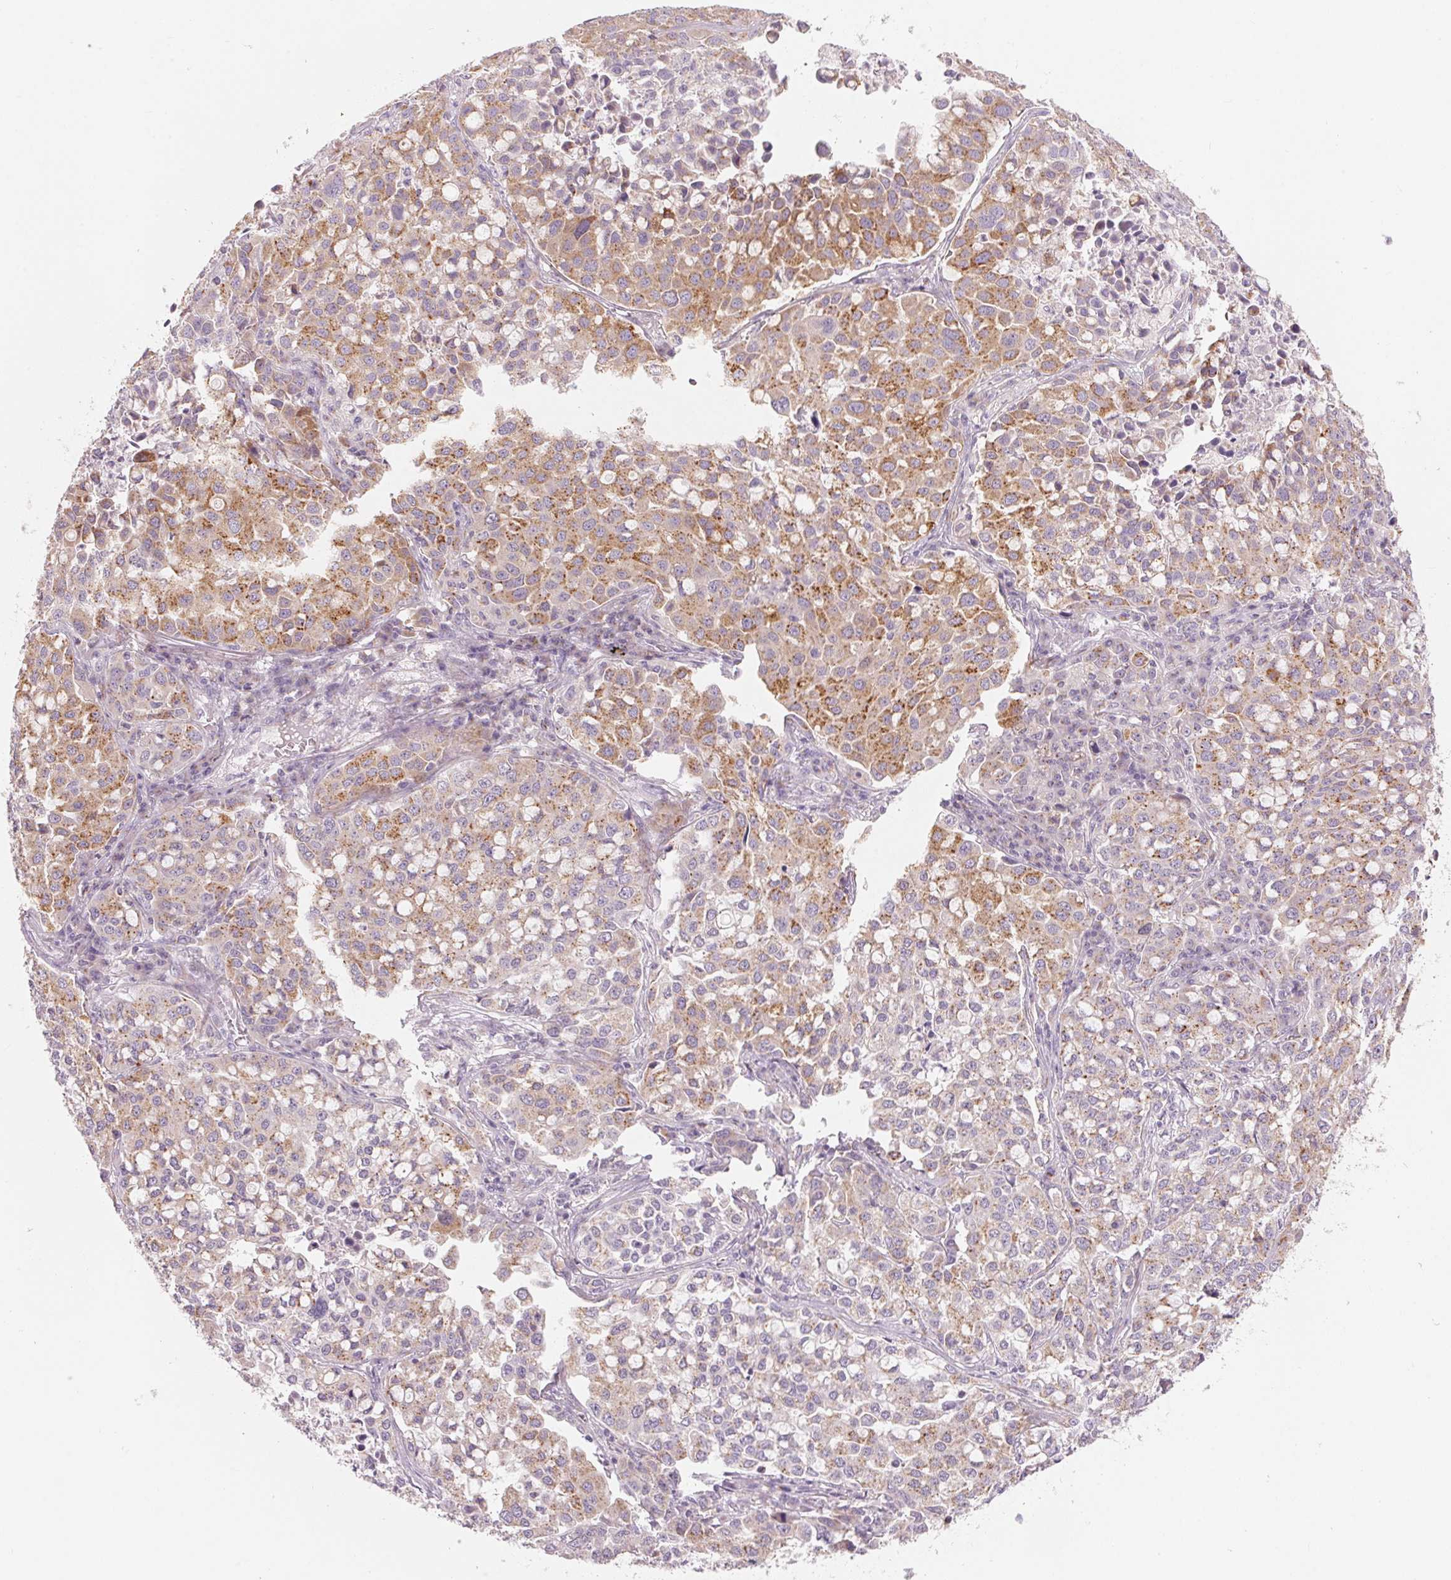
{"staining": {"intensity": "moderate", "quantity": "25%-75%", "location": "cytoplasmic/membranous"}, "tissue": "lung cancer", "cell_type": "Tumor cells", "image_type": "cancer", "snomed": [{"axis": "morphology", "description": "Adenocarcinoma, NOS"}, {"axis": "morphology", "description": "Adenocarcinoma, metastatic, NOS"}, {"axis": "topography", "description": "Lymph node"}, {"axis": "topography", "description": "Lung"}], "caption": "Immunohistochemical staining of metastatic adenocarcinoma (lung) reveals medium levels of moderate cytoplasmic/membranous staining in approximately 25%-75% of tumor cells.", "gene": "DRAM2", "patient": {"sex": "female", "age": 65}}